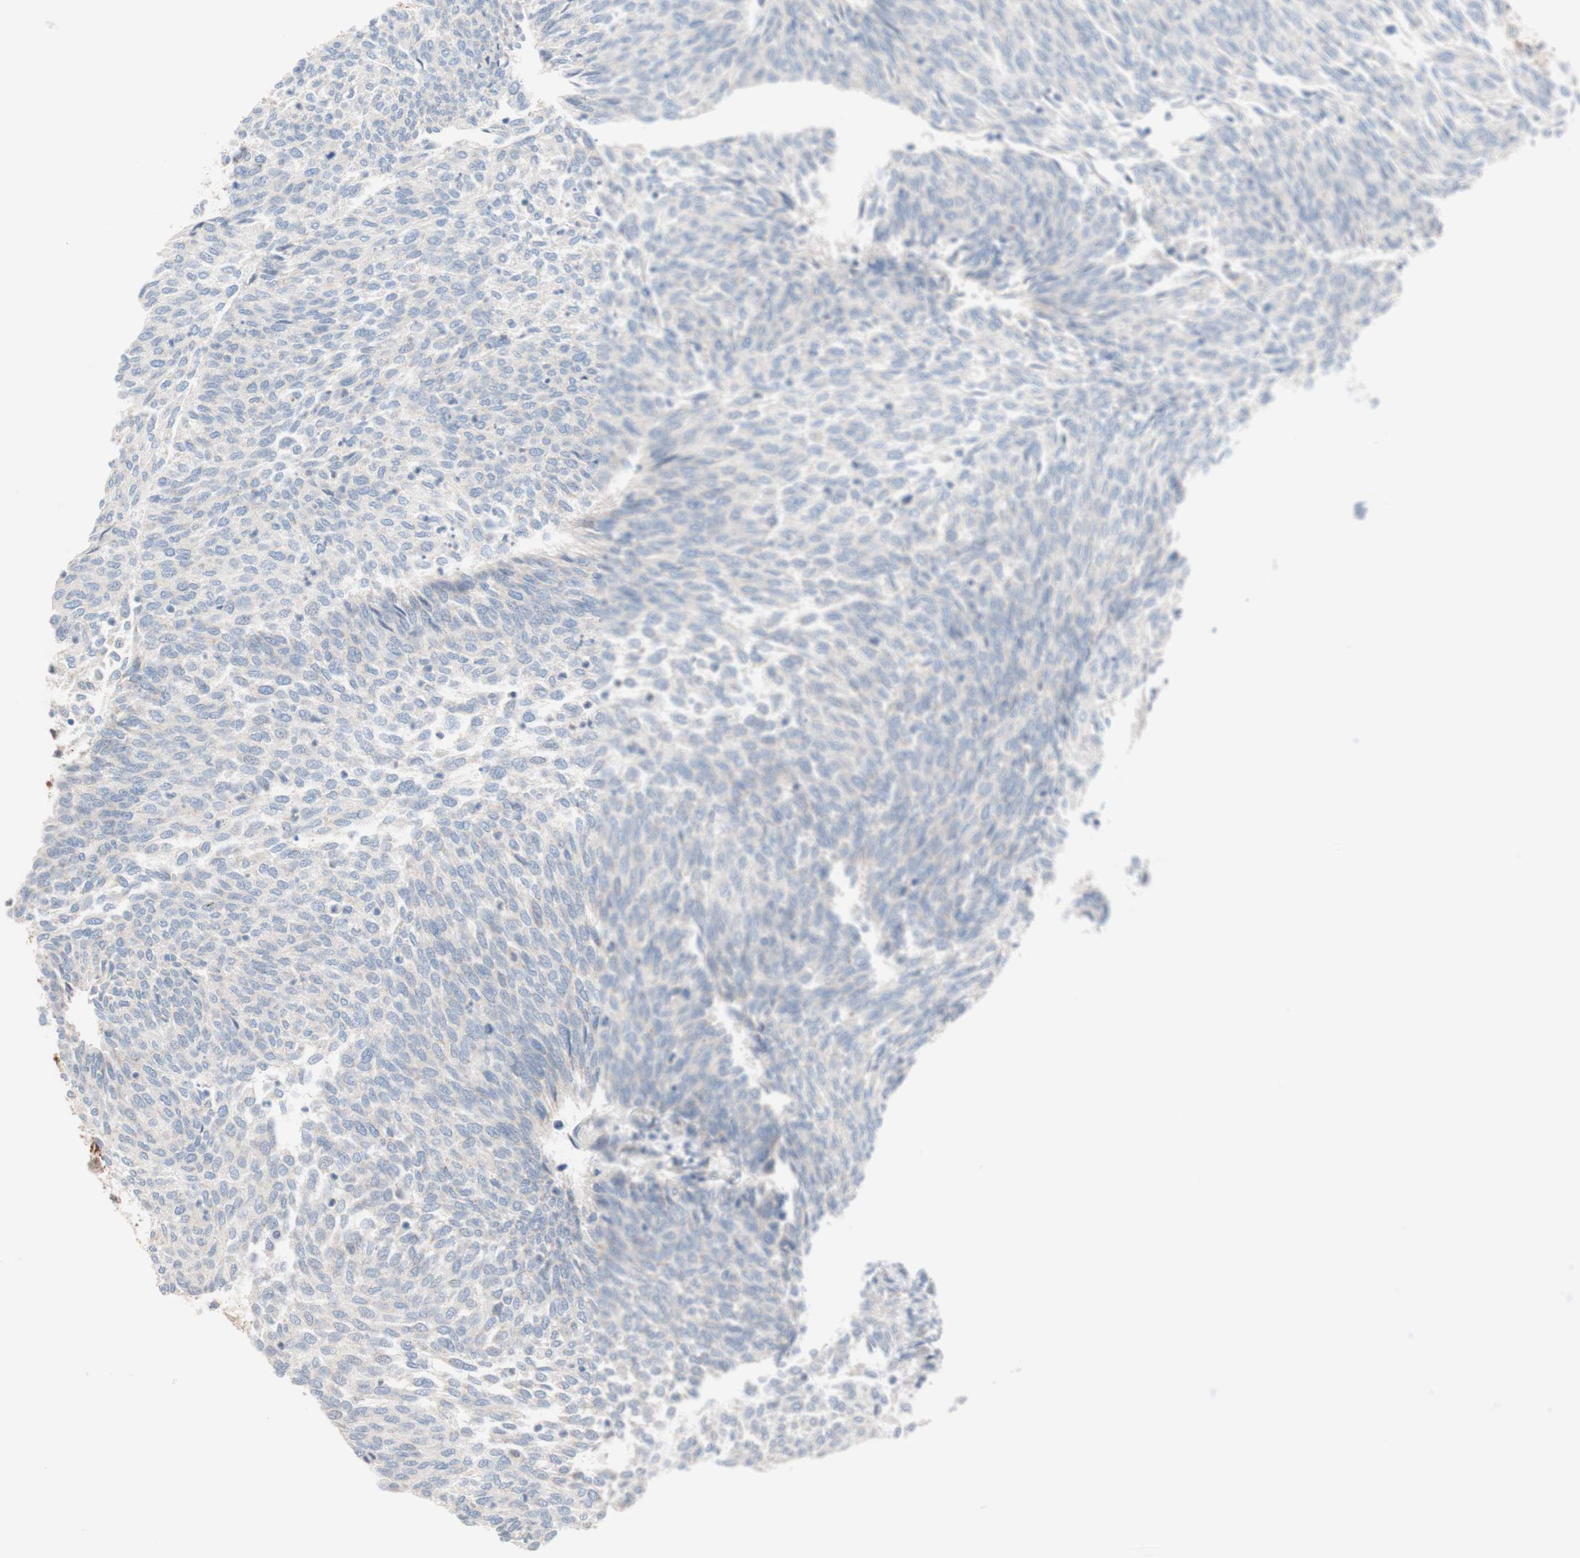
{"staining": {"intensity": "negative", "quantity": "none", "location": "none"}, "tissue": "urothelial cancer", "cell_type": "Tumor cells", "image_type": "cancer", "snomed": [{"axis": "morphology", "description": "Urothelial carcinoma, Low grade"}, {"axis": "topography", "description": "Urinary bladder"}], "caption": "Tumor cells are negative for protein expression in human urothelial cancer.", "gene": "CNN3", "patient": {"sex": "female", "age": 79}}